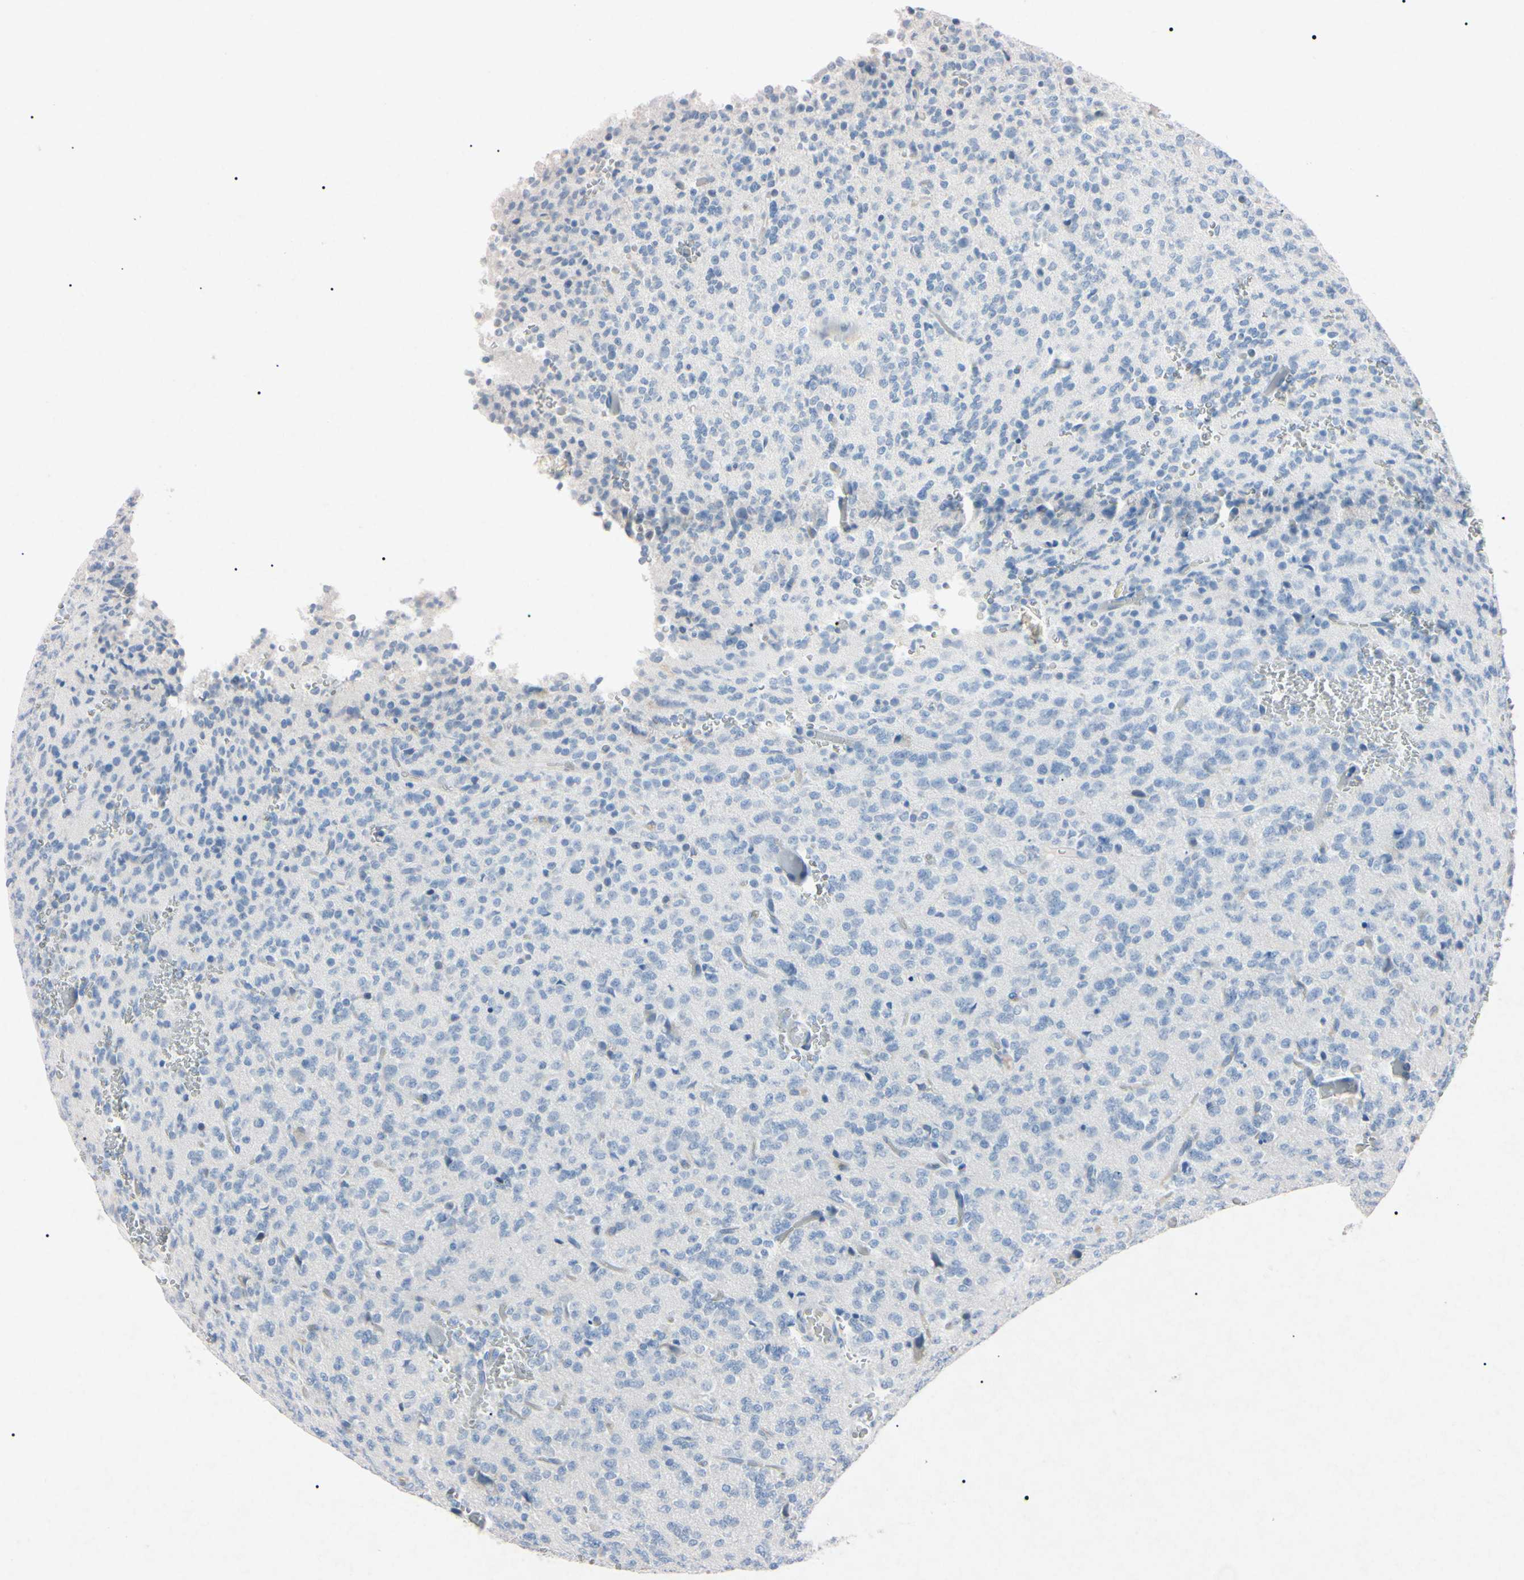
{"staining": {"intensity": "negative", "quantity": "none", "location": "none"}, "tissue": "glioma", "cell_type": "Tumor cells", "image_type": "cancer", "snomed": [{"axis": "morphology", "description": "Glioma, malignant, Low grade"}, {"axis": "topography", "description": "Brain"}], "caption": "Human glioma stained for a protein using immunohistochemistry (IHC) demonstrates no positivity in tumor cells.", "gene": "ELN", "patient": {"sex": "male", "age": 38}}